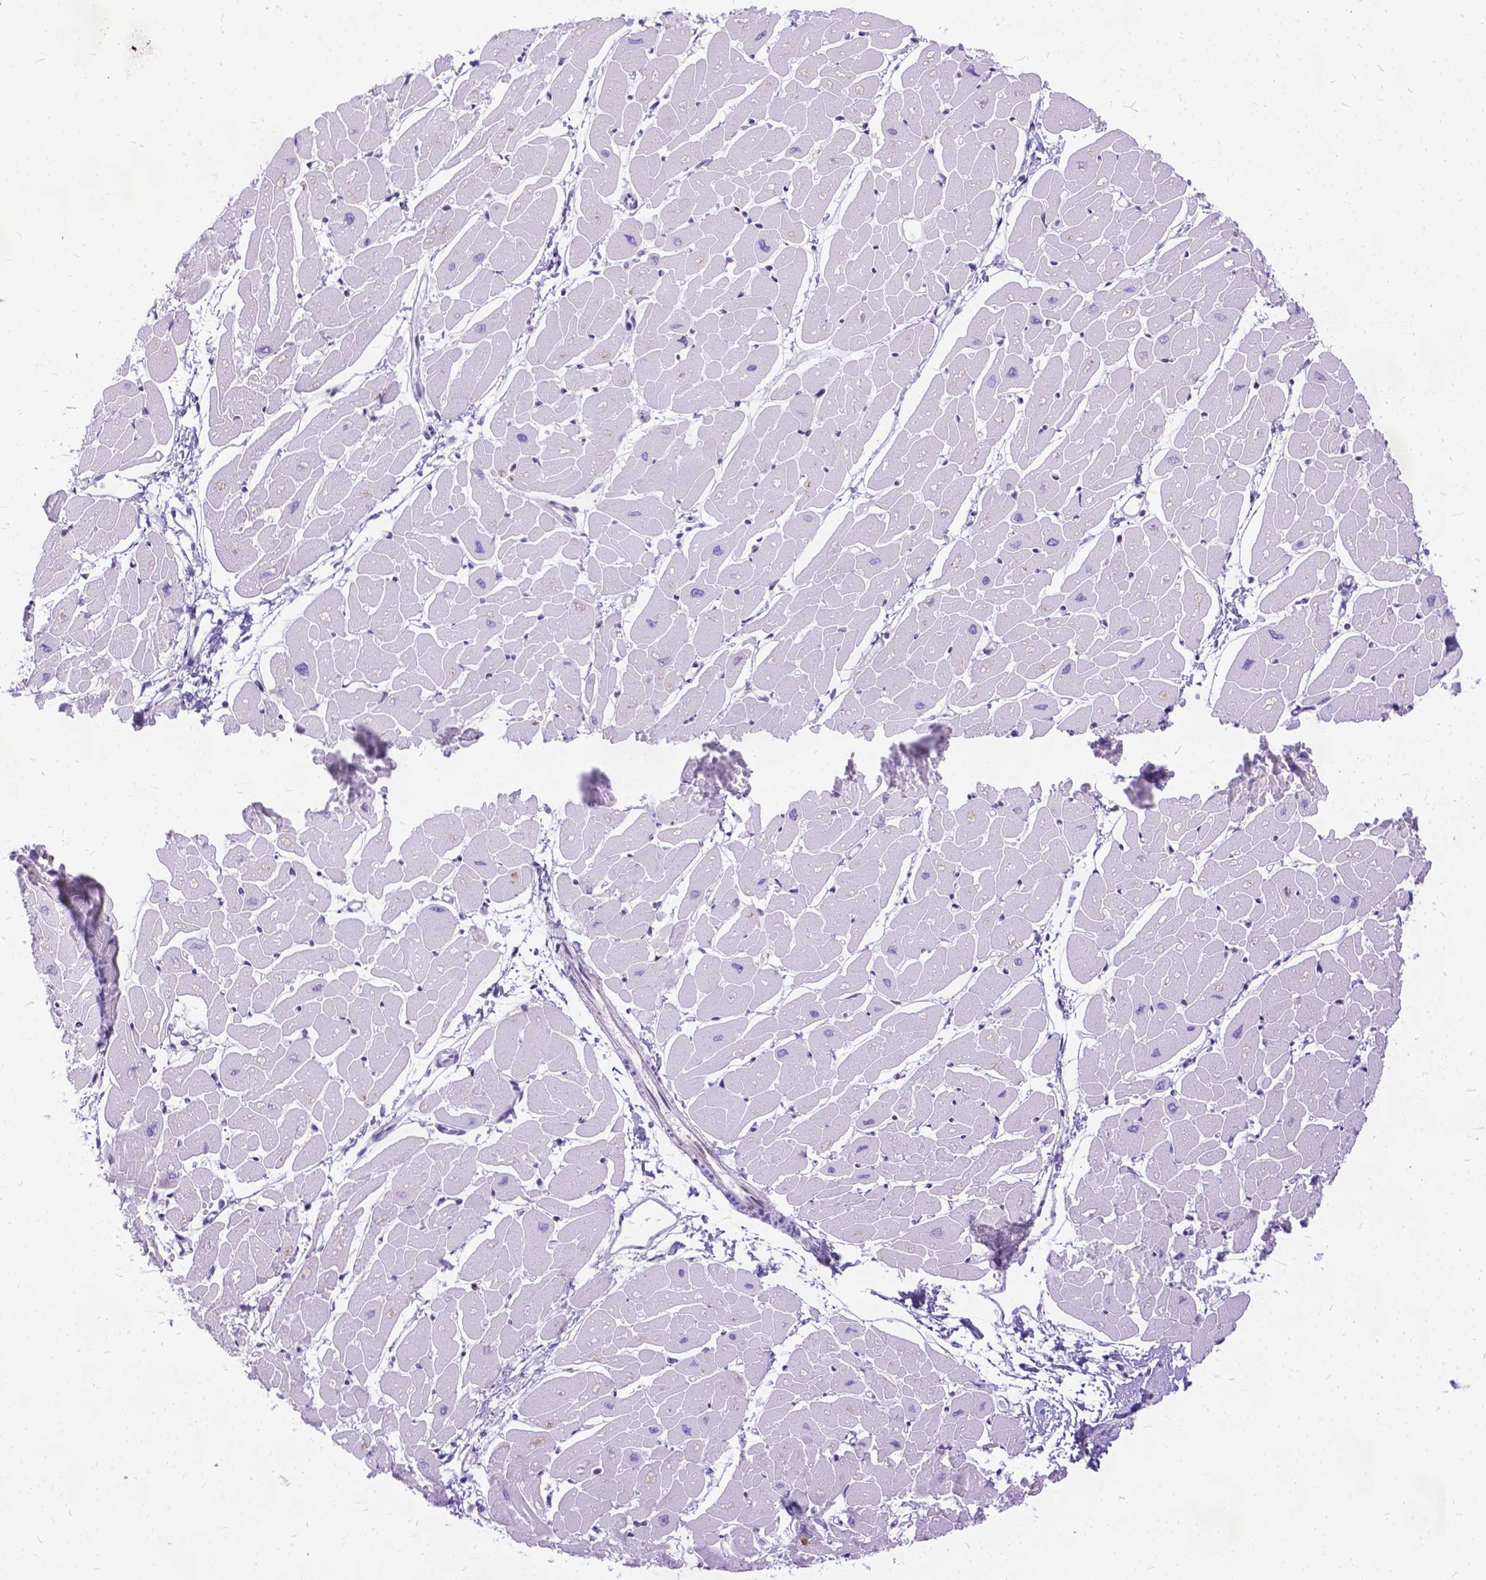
{"staining": {"intensity": "weak", "quantity": "<25%", "location": "nuclear"}, "tissue": "heart muscle", "cell_type": "Cardiomyocytes", "image_type": "normal", "snomed": [{"axis": "morphology", "description": "Normal tissue, NOS"}, {"axis": "topography", "description": "Heart"}], "caption": "Cardiomyocytes show no significant positivity in benign heart muscle.", "gene": "FAM124B", "patient": {"sex": "male", "age": 57}}